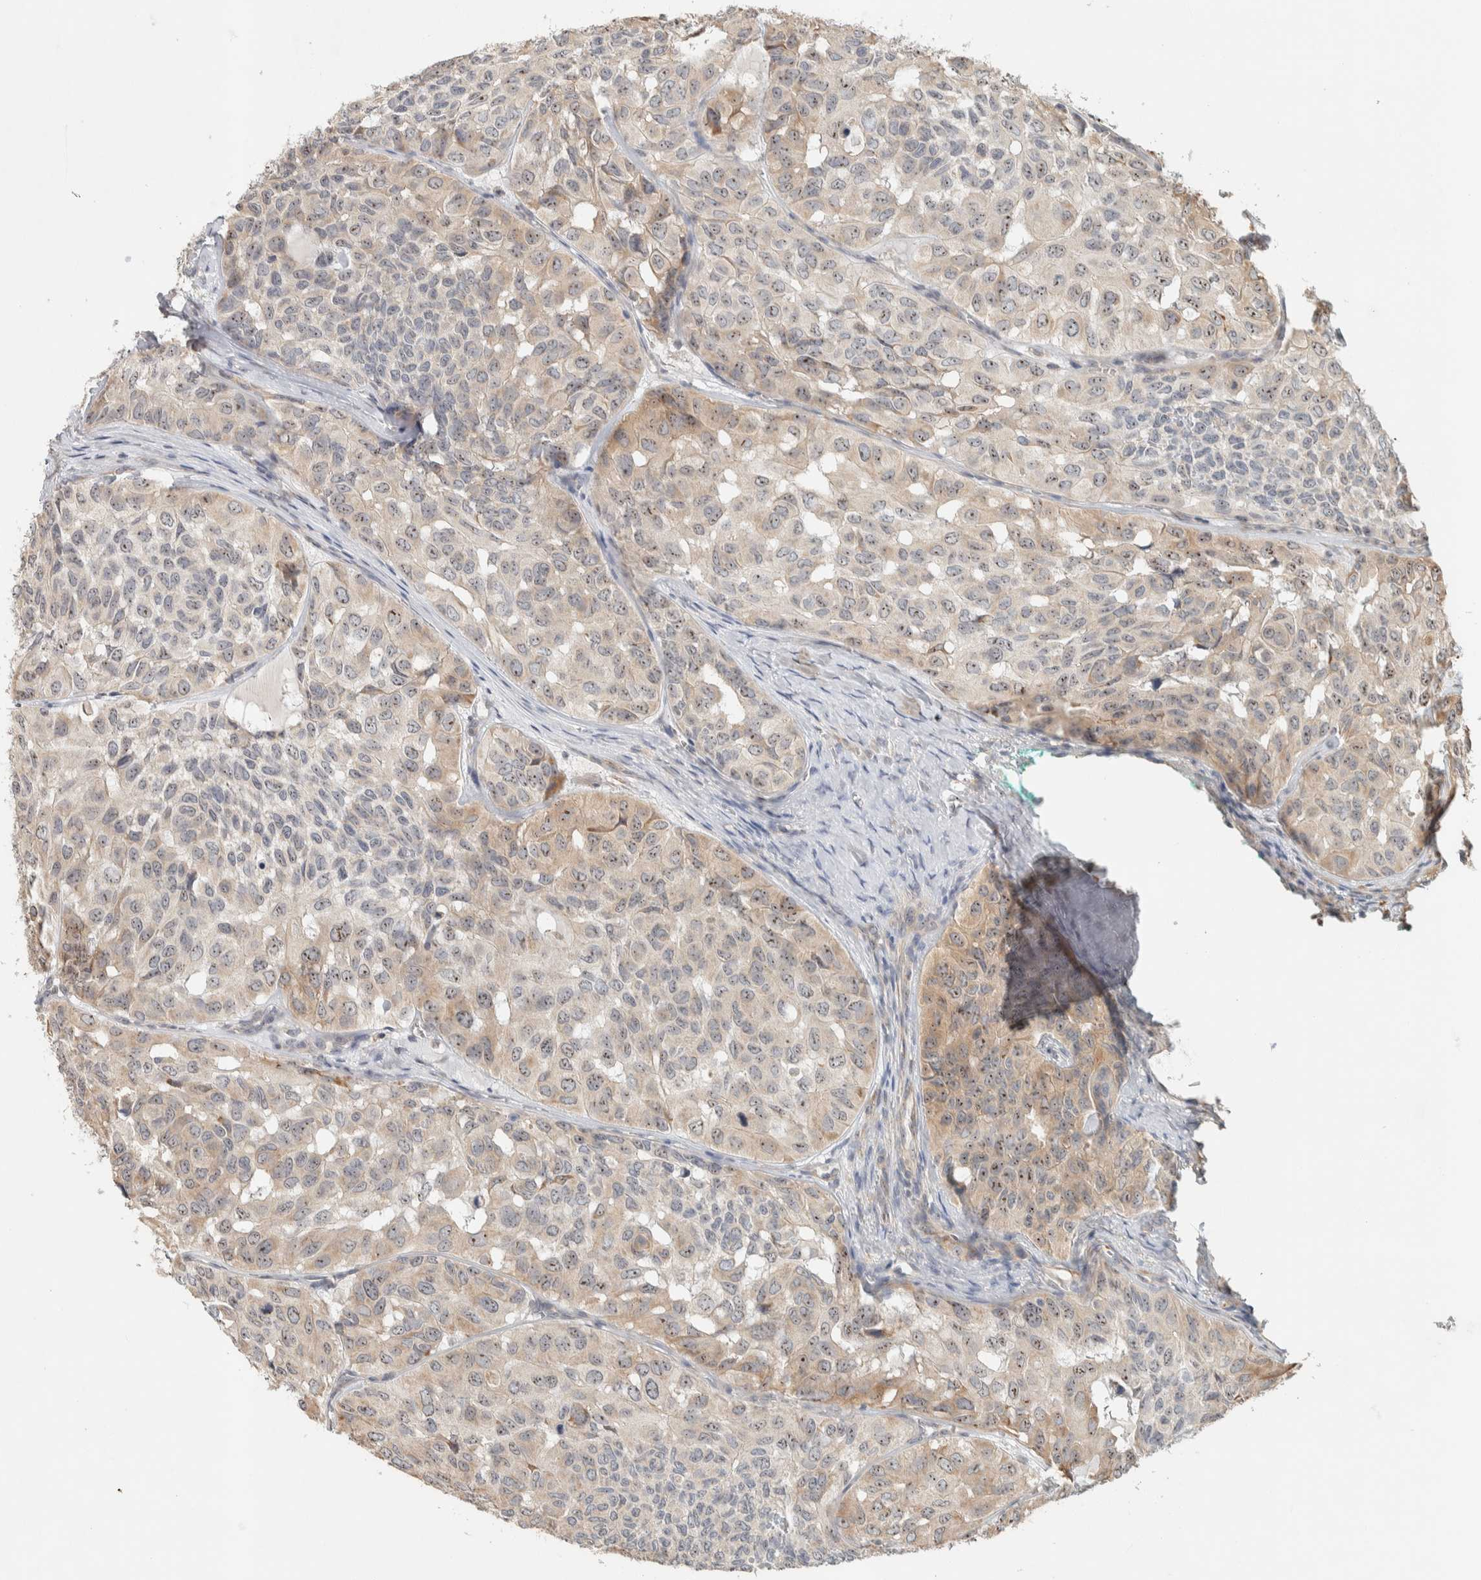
{"staining": {"intensity": "weak", "quantity": "25%-75%", "location": "cytoplasmic/membranous,nuclear"}, "tissue": "head and neck cancer", "cell_type": "Tumor cells", "image_type": "cancer", "snomed": [{"axis": "morphology", "description": "Adenocarcinoma, NOS"}, {"axis": "topography", "description": "Salivary gland, NOS"}, {"axis": "topography", "description": "Head-Neck"}], "caption": "Head and neck cancer (adenocarcinoma) stained with a brown dye exhibits weak cytoplasmic/membranous and nuclear positive staining in about 25%-75% of tumor cells.", "gene": "KLHL40", "patient": {"sex": "female", "age": 76}}